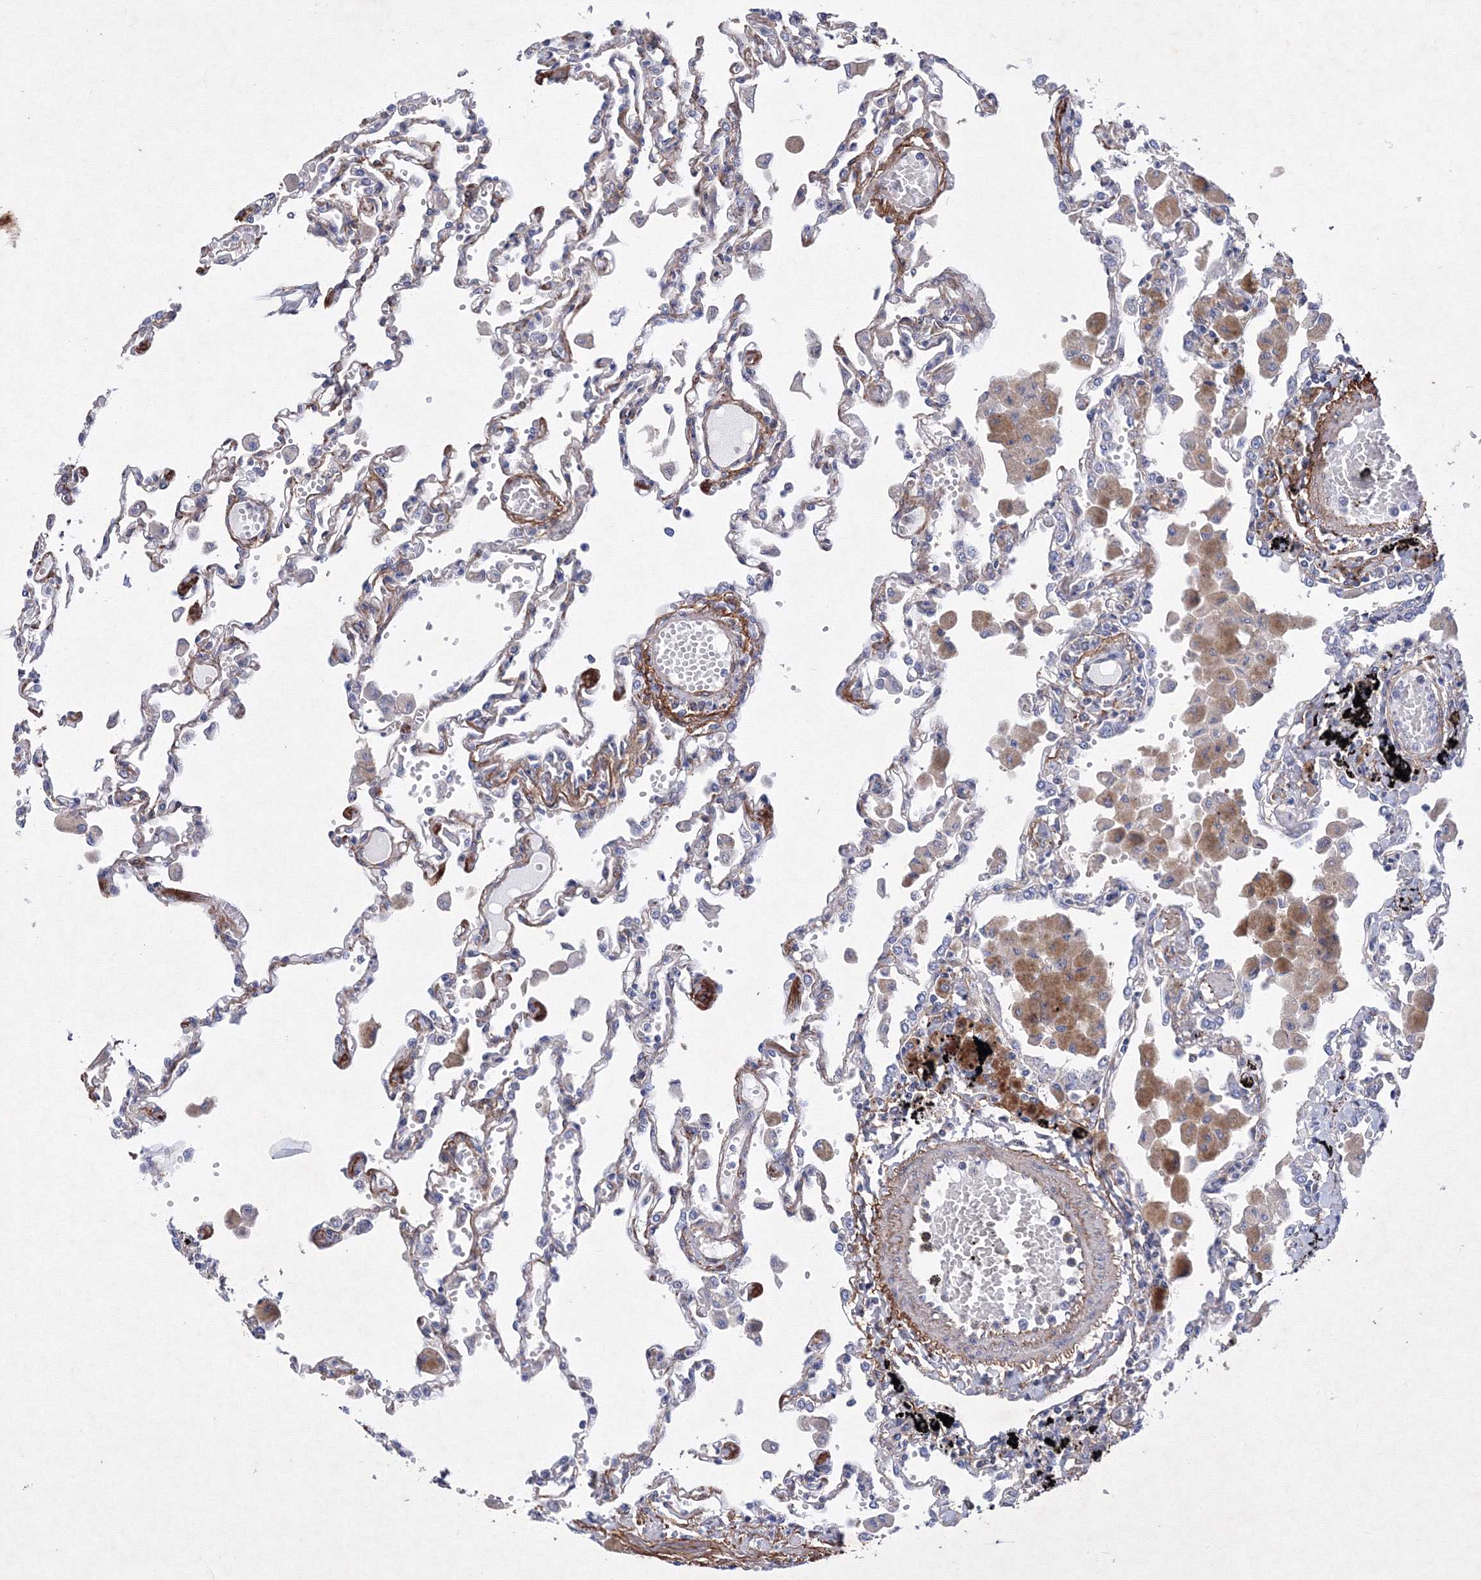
{"staining": {"intensity": "moderate", "quantity": "<25%", "location": "cytoplasmic/membranous"}, "tissue": "lung", "cell_type": "Alveolar cells", "image_type": "normal", "snomed": [{"axis": "morphology", "description": "Normal tissue, NOS"}, {"axis": "topography", "description": "Bronchus"}, {"axis": "topography", "description": "Lung"}], "caption": "IHC of benign human lung exhibits low levels of moderate cytoplasmic/membranous staining in approximately <25% of alveolar cells. Nuclei are stained in blue.", "gene": "SNX18", "patient": {"sex": "female", "age": 49}}